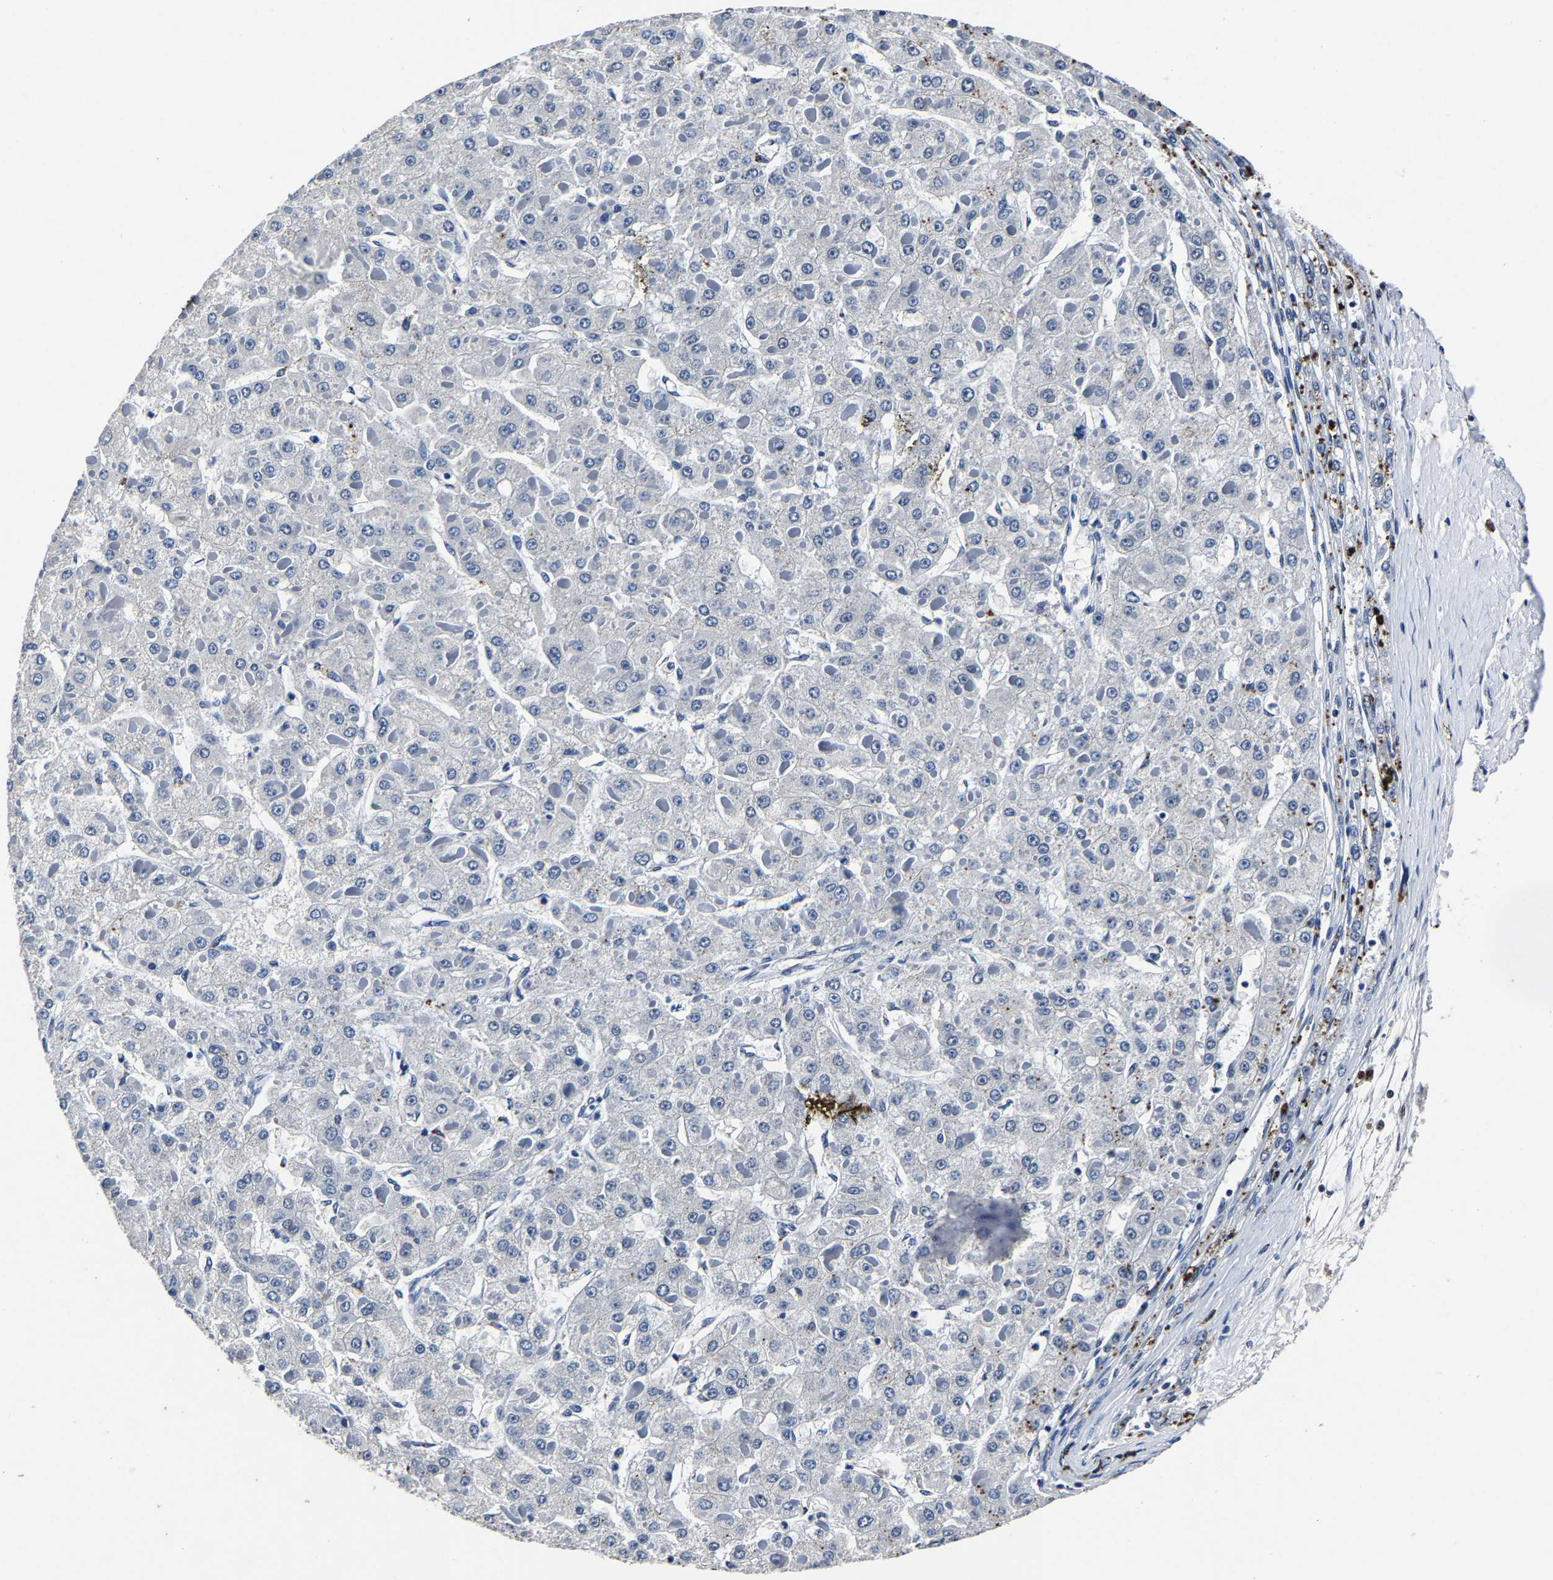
{"staining": {"intensity": "negative", "quantity": "none", "location": "none"}, "tissue": "liver cancer", "cell_type": "Tumor cells", "image_type": "cancer", "snomed": [{"axis": "morphology", "description": "Carcinoma, Hepatocellular, NOS"}, {"axis": "topography", "description": "Liver"}], "caption": "Immunohistochemistry micrograph of neoplastic tissue: human liver cancer (hepatocellular carcinoma) stained with DAB (3,3'-diaminobenzidine) shows no significant protein expression in tumor cells. Nuclei are stained in blue.", "gene": "RBM45", "patient": {"sex": "female", "age": 73}}